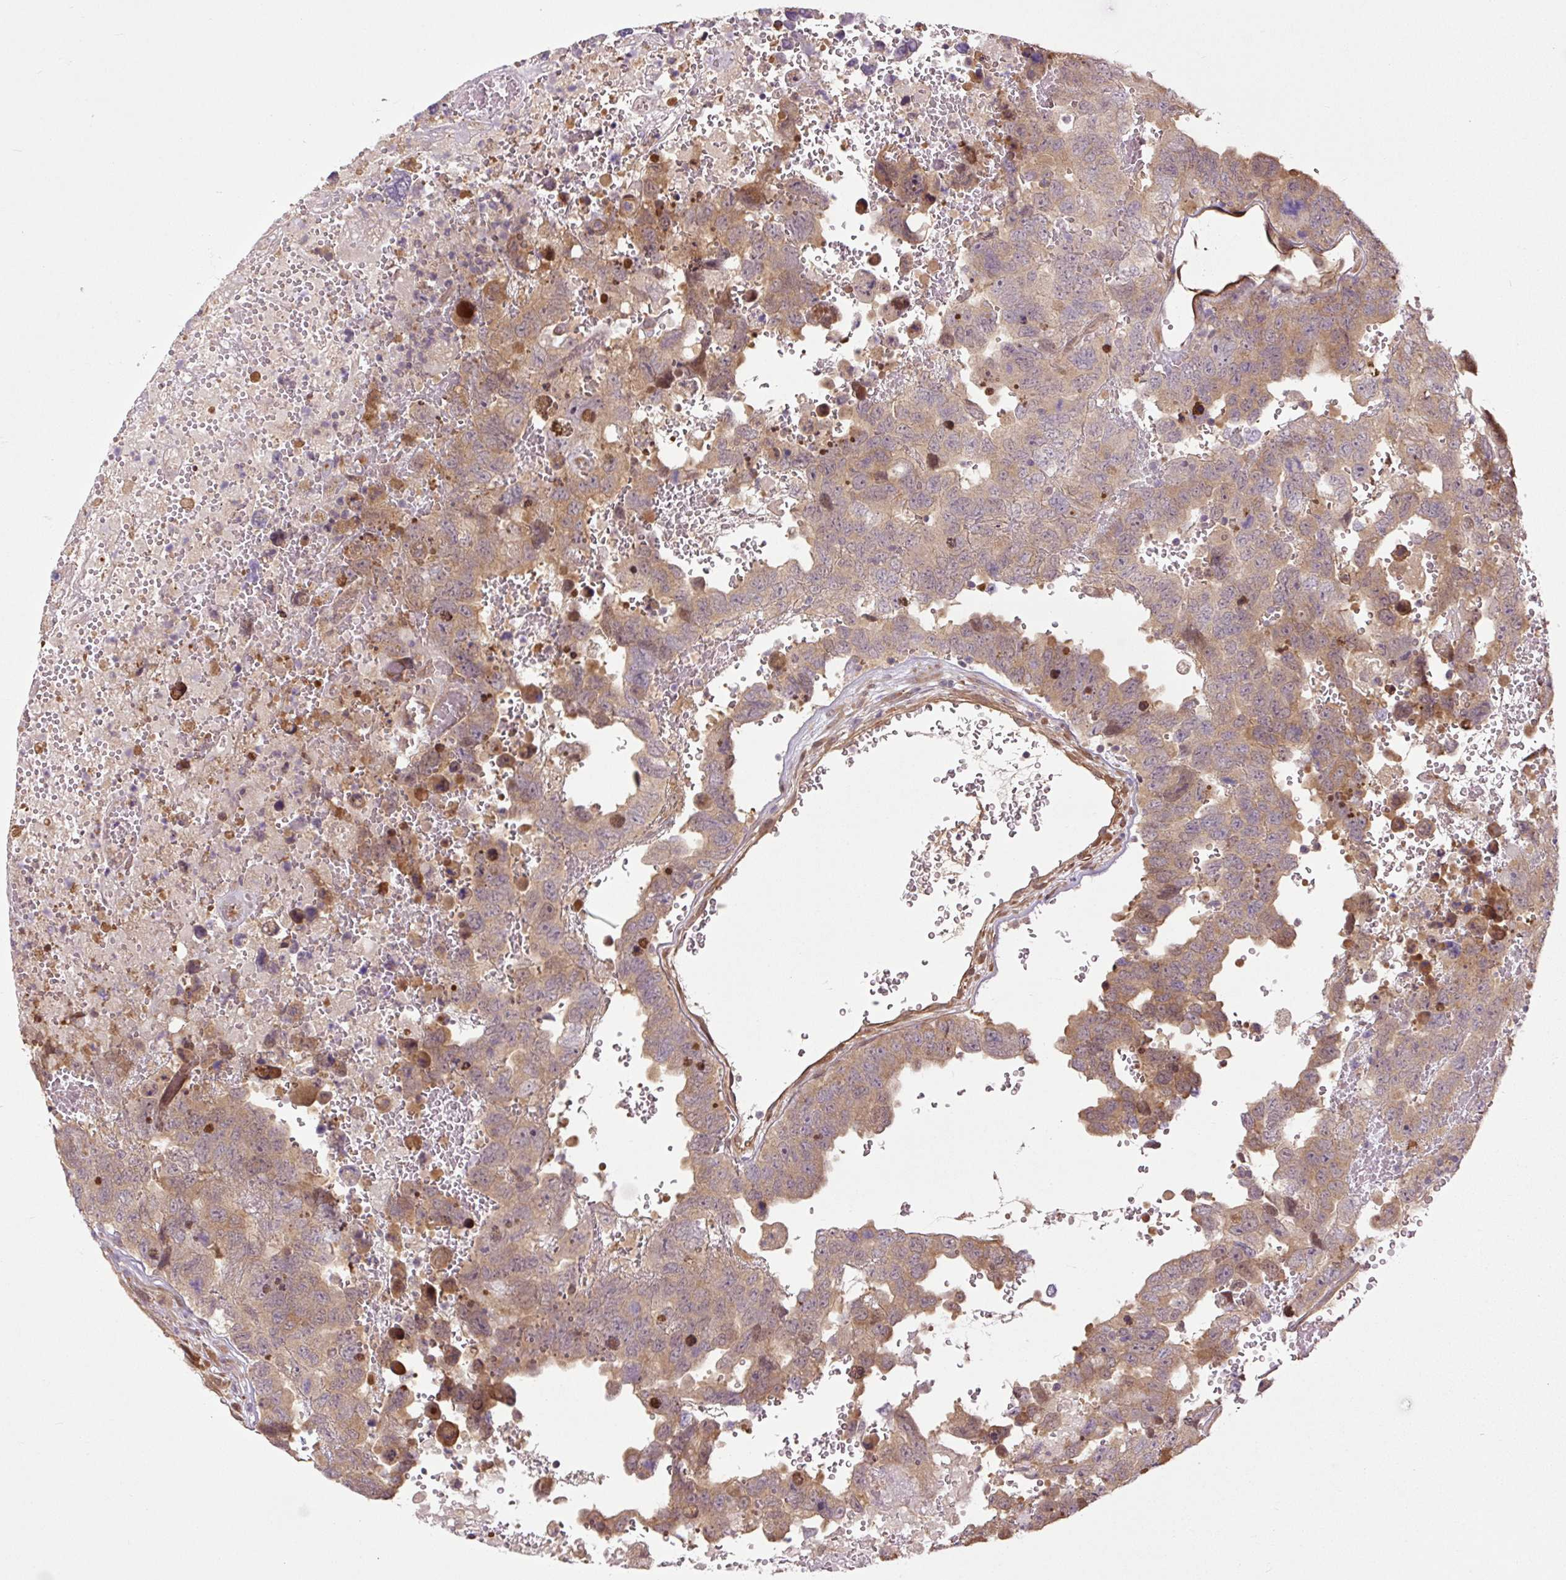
{"staining": {"intensity": "moderate", "quantity": ">75%", "location": "cytoplasmic/membranous"}, "tissue": "testis cancer", "cell_type": "Tumor cells", "image_type": "cancer", "snomed": [{"axis": "morphology", "description": "Carcinoma, Embryonal, NOS"}, {"axis": "topography", "description": "Testis"}], "caption": "Immunohistochemistry micrograph of neoplastic tissue: human testis cancer stained using immunohistochemistry (IHC) demonstrates medium levels of moderate protein expression localized specifically in the cytoplasmic/membranous of tumor cells, appearing as a cytoplasmic/membranous brown color.", "gene": "TPT1", "patient": {"sex": "male", "age": 45}}